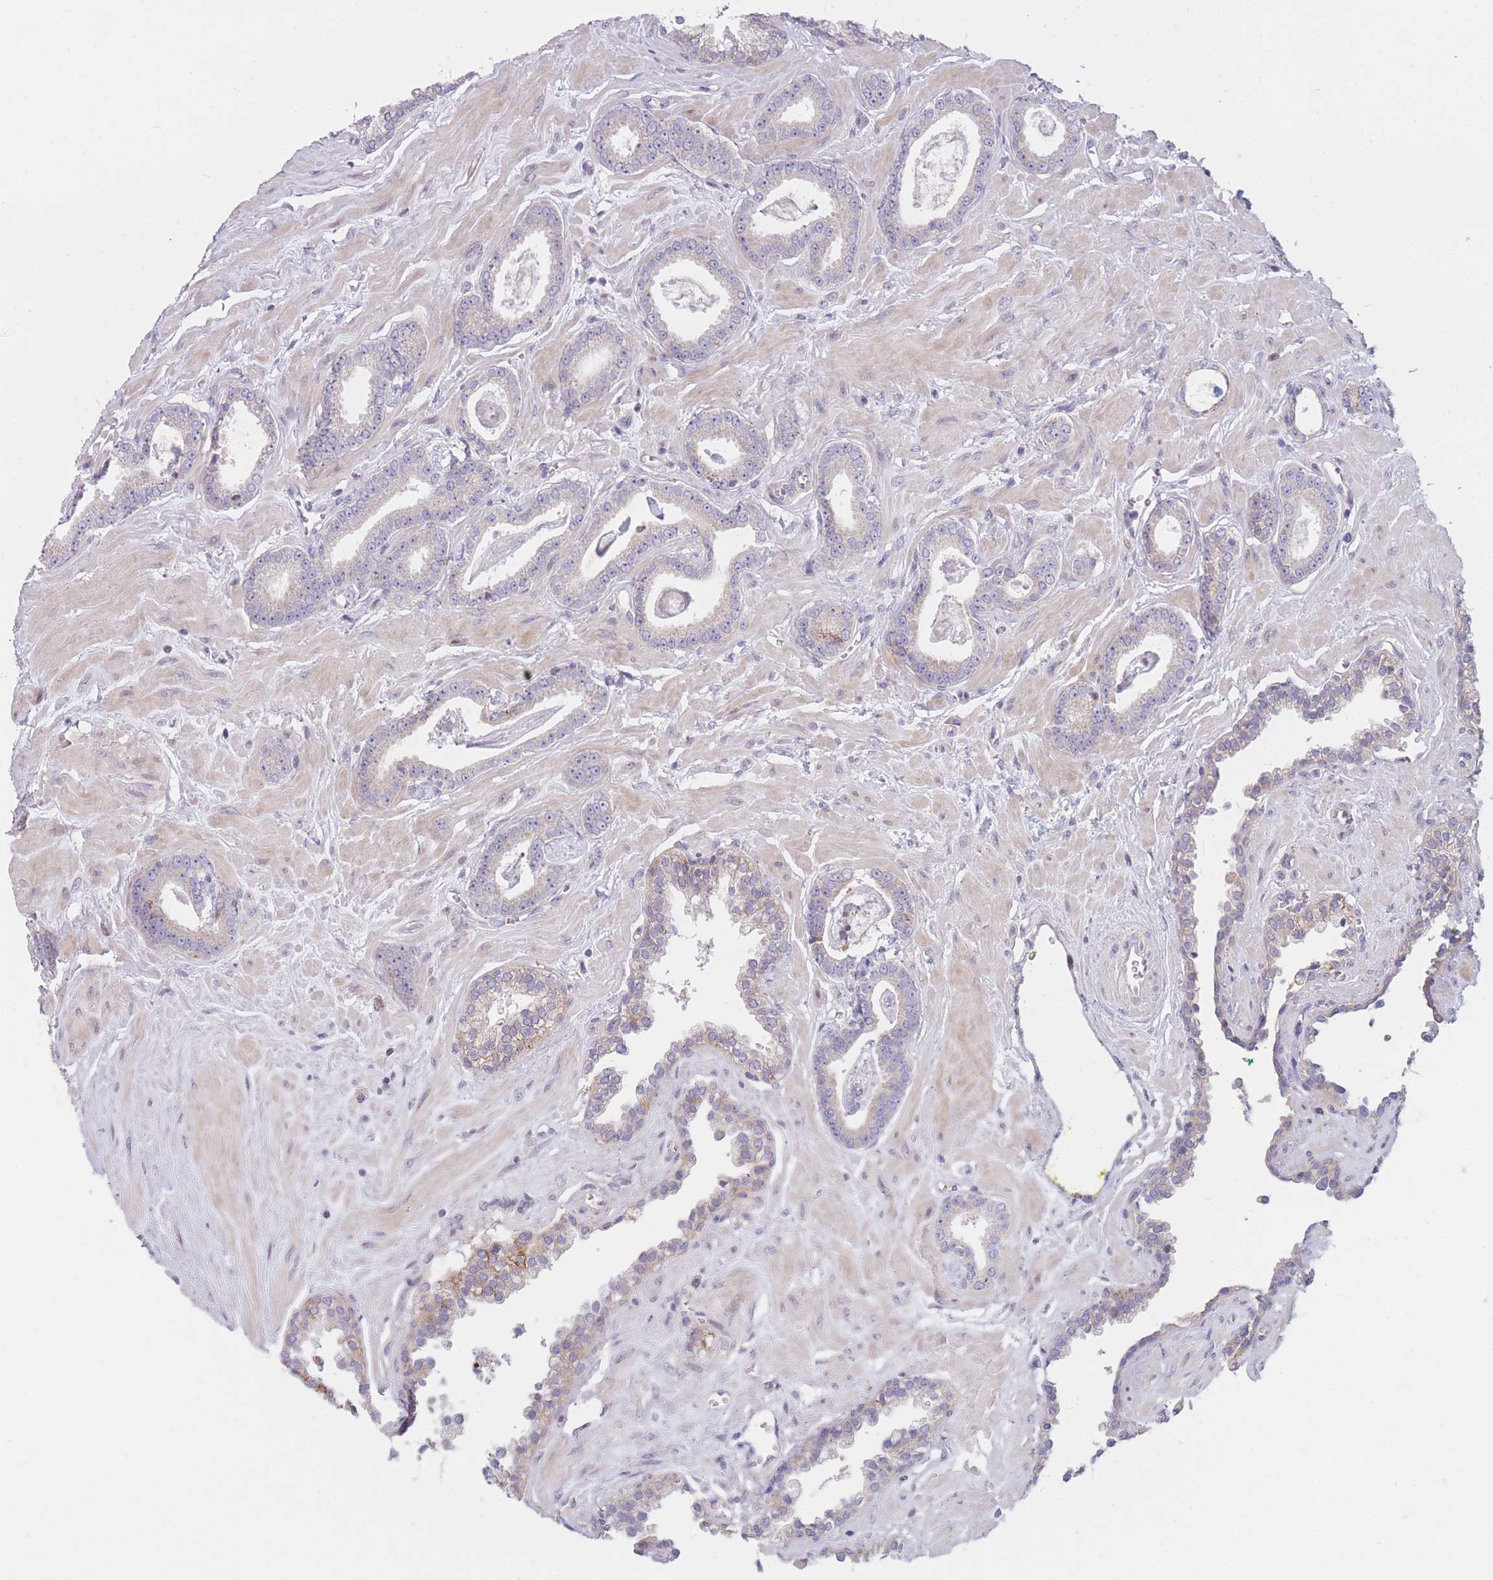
{"staining": {"intensity": "negative", "quantity": "none", "location": "none"}, "tissue": "prostate cancer", "cell_type": "Tumor cells", "image_type": "cancer", "snomed": [{"axis": "morphology", "description": "Adenocarcinoma, Low grade"}, {"axis": "topography", "description": "Prostate"}], "caption": "This is a histopathology image of IHC staining of prostate adenocarcinoma (low-grade), which shows no positivity in tumor cells.", "gene": "PDE4A", "patient": {"sex": "male", "age": 60}}